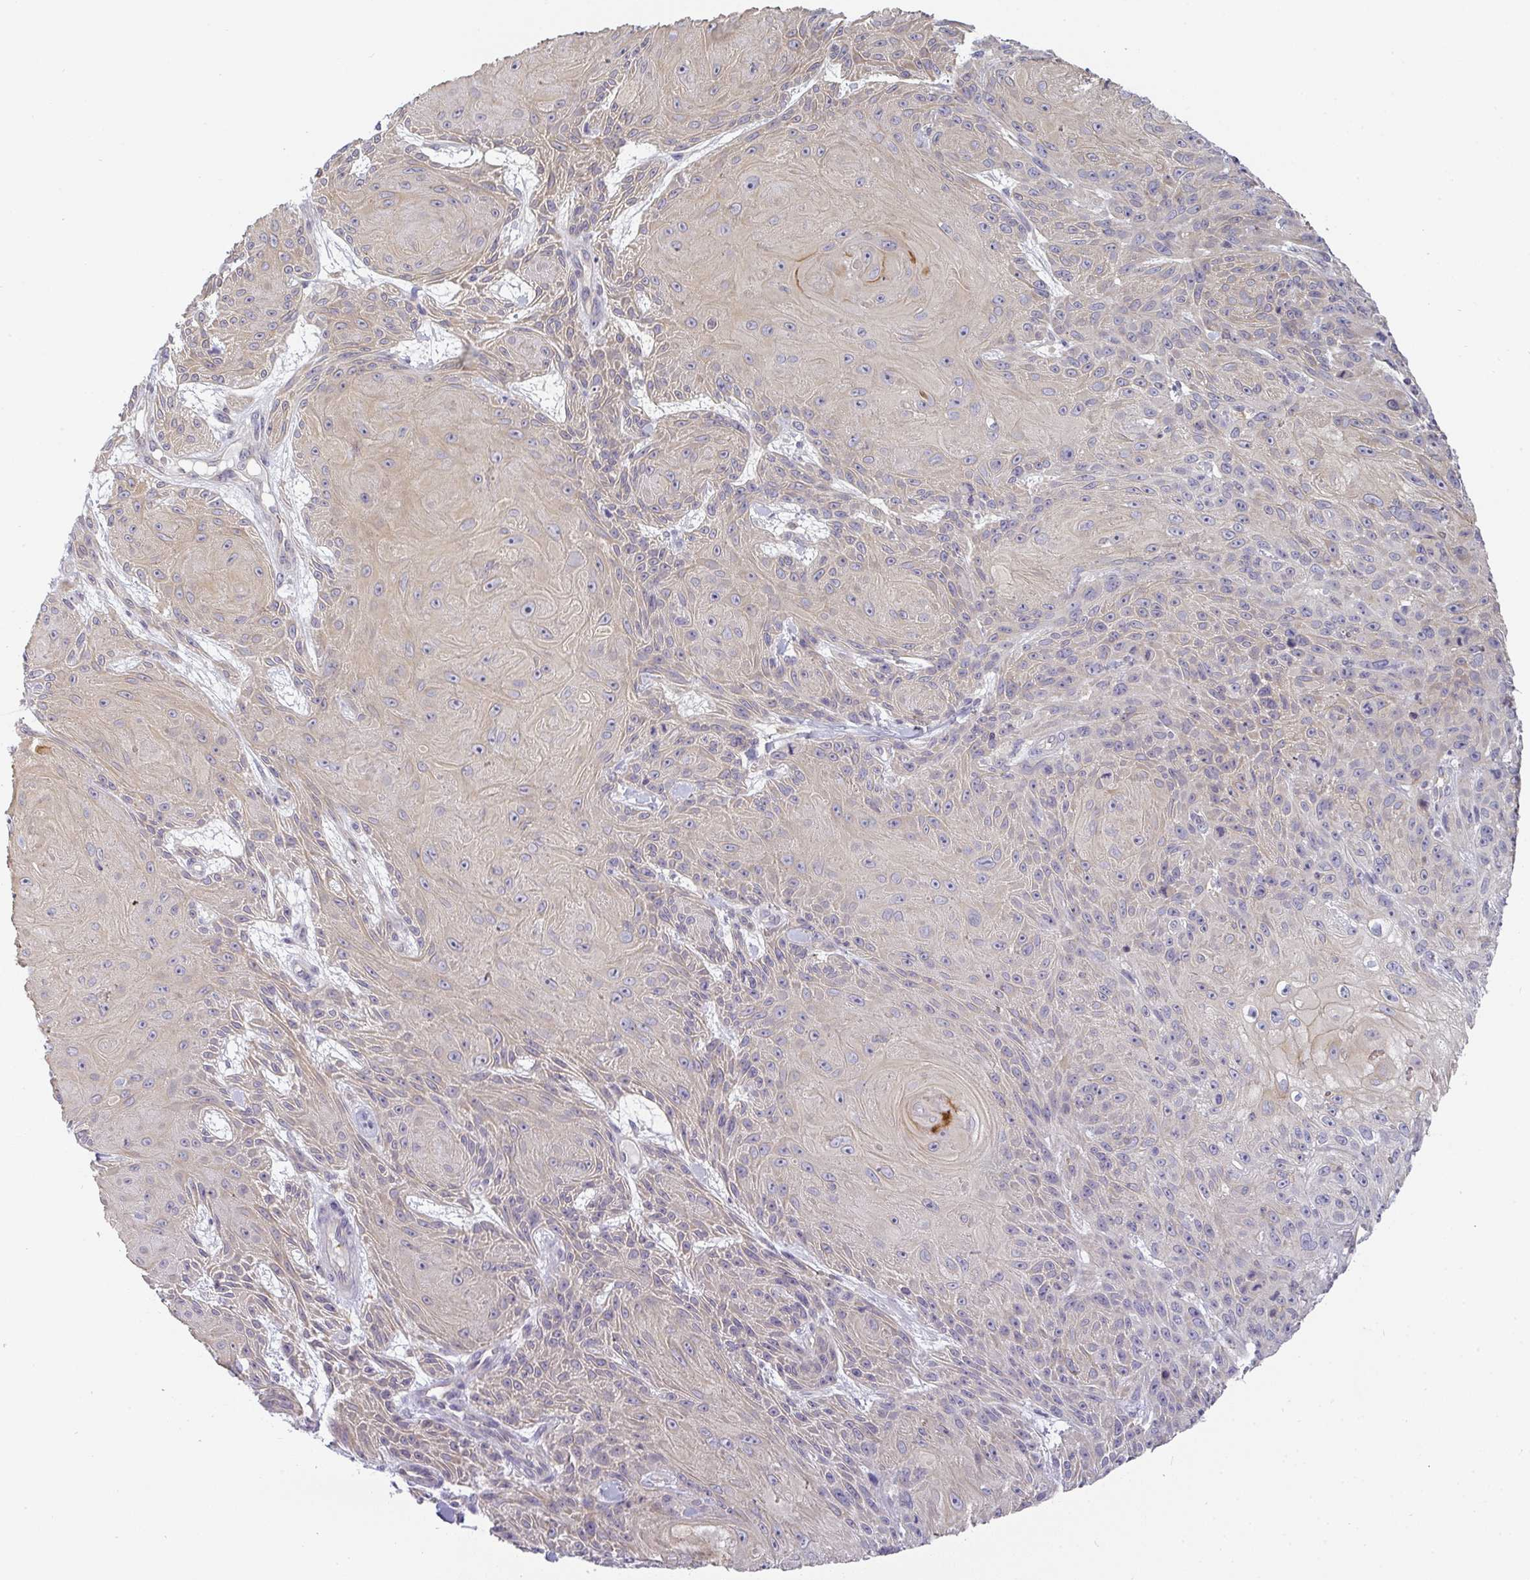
{"staining": {"intensity": "weak", "quantity": "<25%", "location": "cytoplasmic/membranous"}, "tissue": "skin cancer", "cell_type": "Tumor cells", "image_type": "cancer", "snomed": [{"axis": "morphology", "description": "Squamous cell carcinoma, NOS"}, {"axis": "topography", "description": "Skin"}], "caption": "This is an immunohistochemistry histopathology image of human skin cancer. There is no expression in tumor cells.", "gene": "GSDMB", "patient": {"sex": "male", "age": 88}}